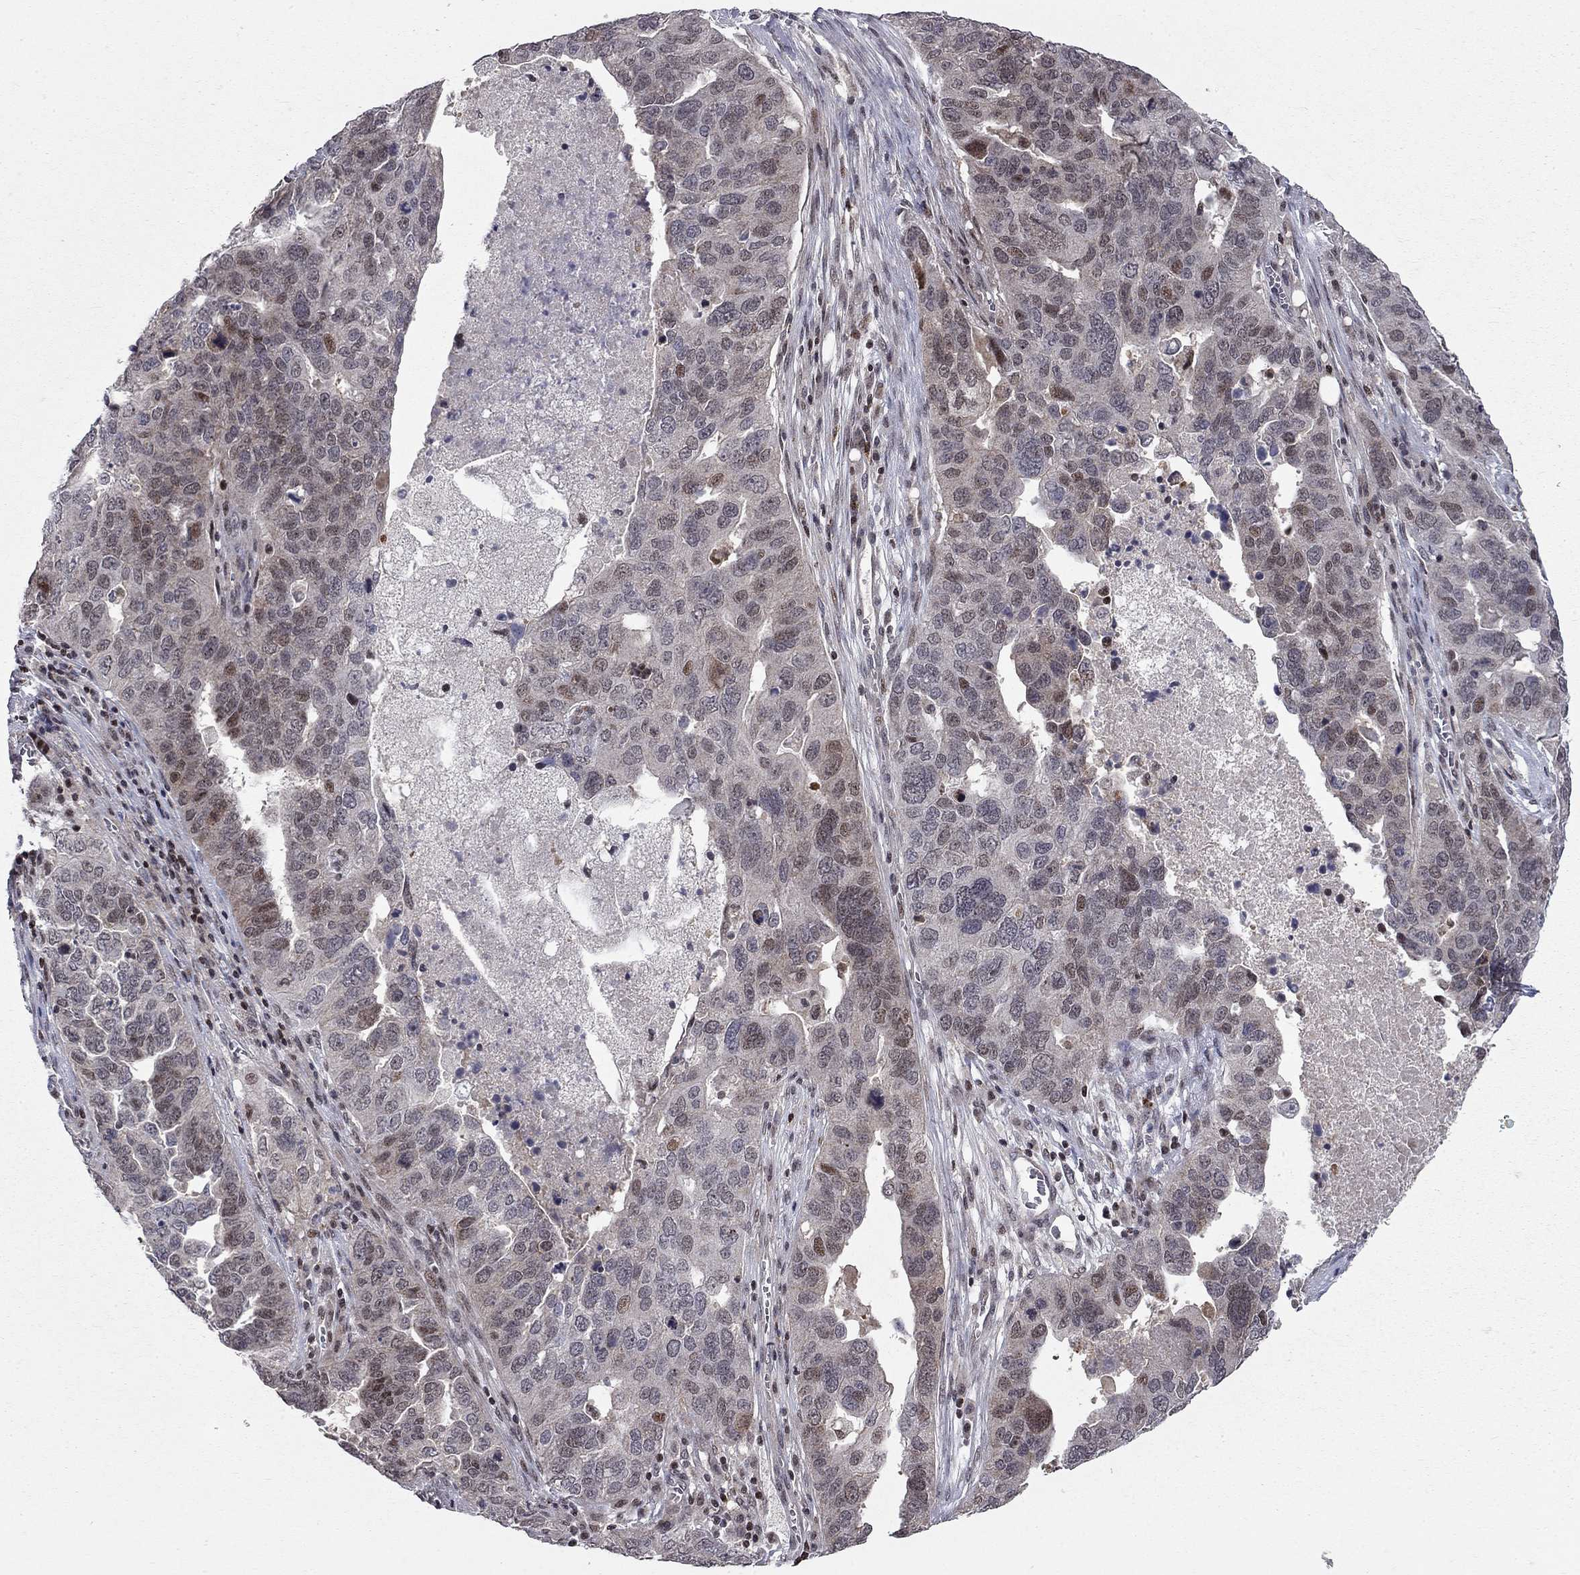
{"staining": {"intensity": "weak", "quantity": "<25%", "location": "nuclear"}, "tissue": "ovarian cancer", "cell_type": "Tumor cells", "image_type": "cancer", "snomed": [{"axis": "morphology", "description": "Carcinoma, endometroid"}, {"axis": "topography", "description": "Soft tissue"}, {"axis": "topography", "description": "Ovary"}], "caption": "The IHC micrograph has no significant staining in tumor cells of ovarian cancer (endometroid carcinoma) tissue.", "gene": "HDAC3", "patient": {"sex": "female", "age": 52}}